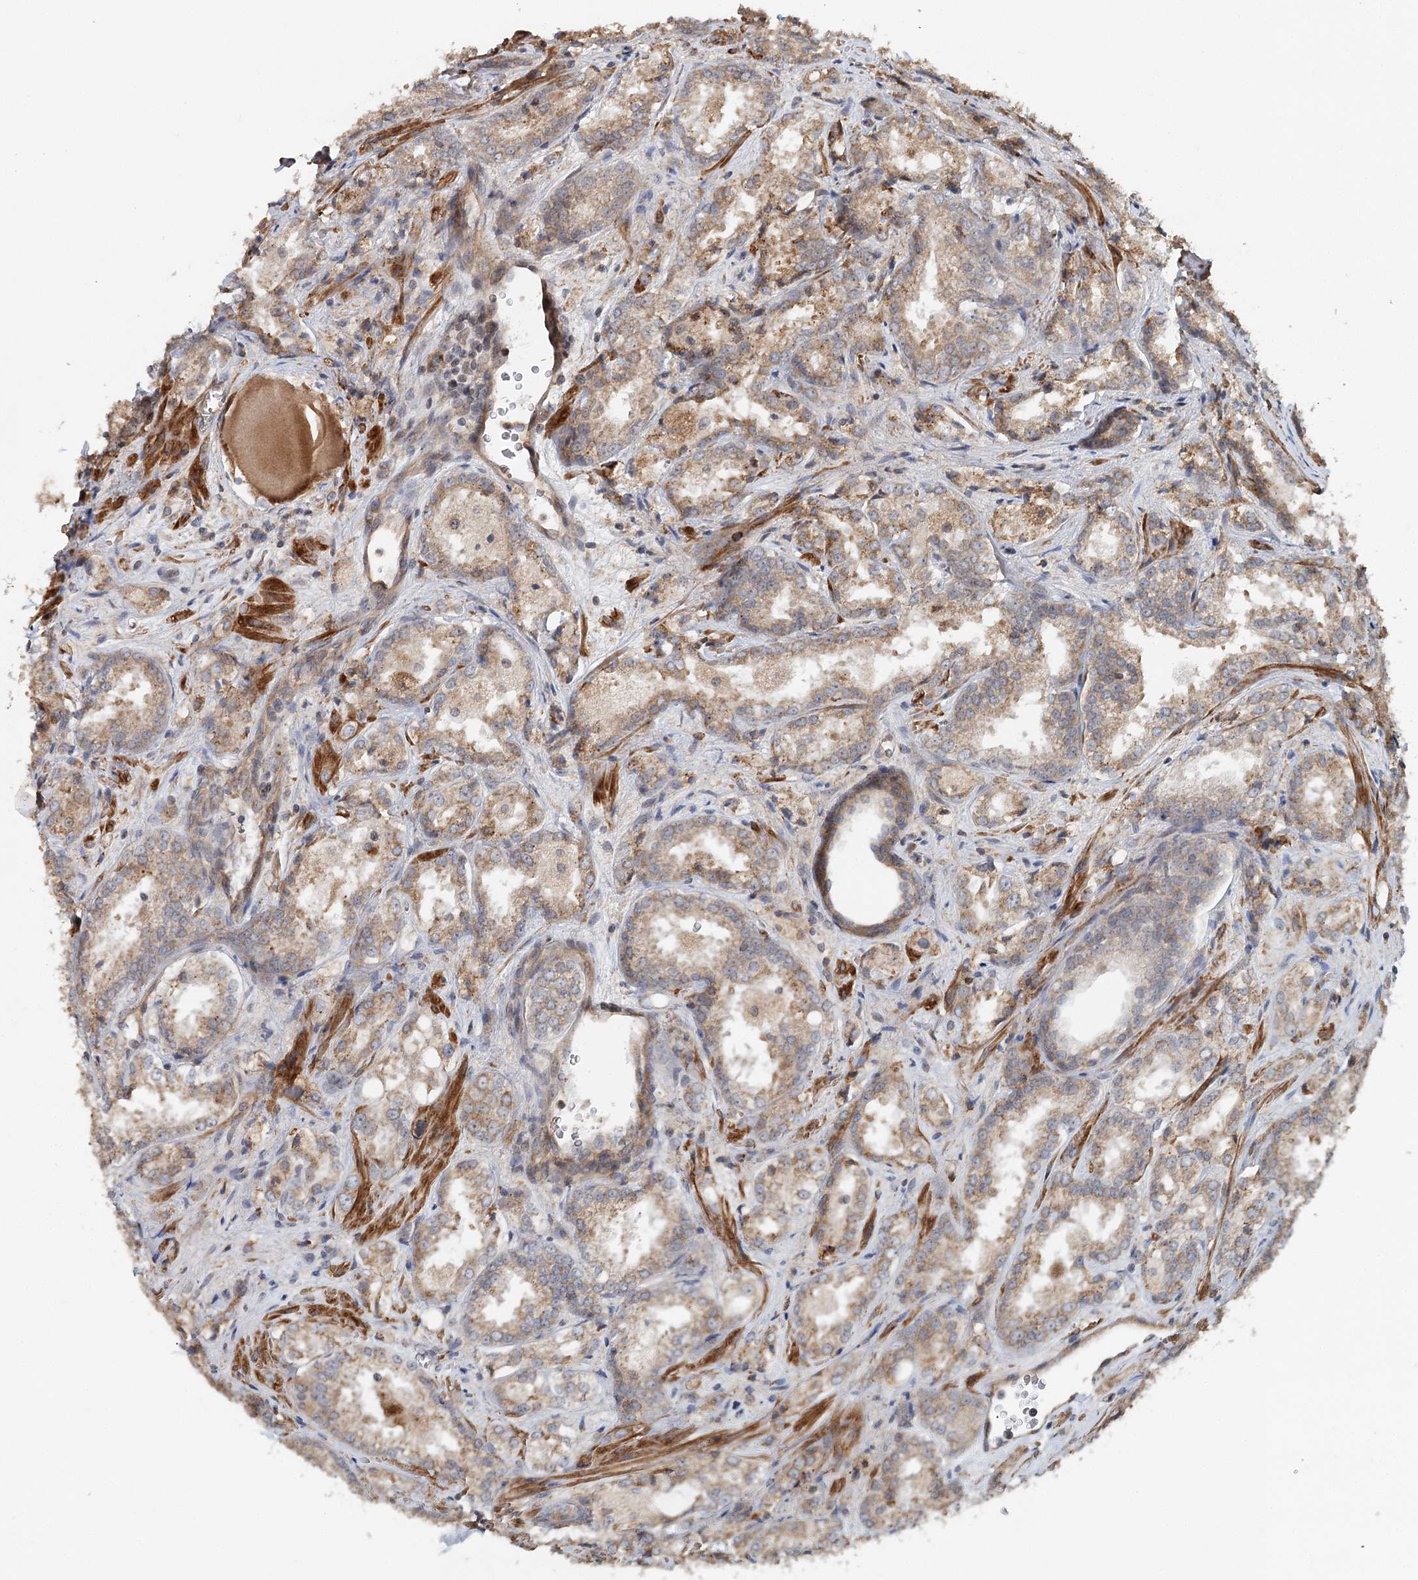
{"staining": {"intensity": "weak", "quantity": ">75%", "location": "cytoplasmic/membranous"}, "tissue": "prostate cancer", "cell_type": "Tumor cells", "image_type": "cancer", "snomed": [{"axis": "morphology", "description": "Adenocarcinoma, Low grade"}, {"axis": "topography", "description": "Prostate"}], "caption": "Protein staining by IHC reveals weak cytoplasmic/membranous expression in about >75% of tumor cells in prostate low-grade adenocarcinoma. The staining was performed using DAB, with brown indicating positive protein expression. Nuclei are stained blue with hematoxylin.", "gene": "RNF111", "patient": {"sex": "male", "age": 47}}